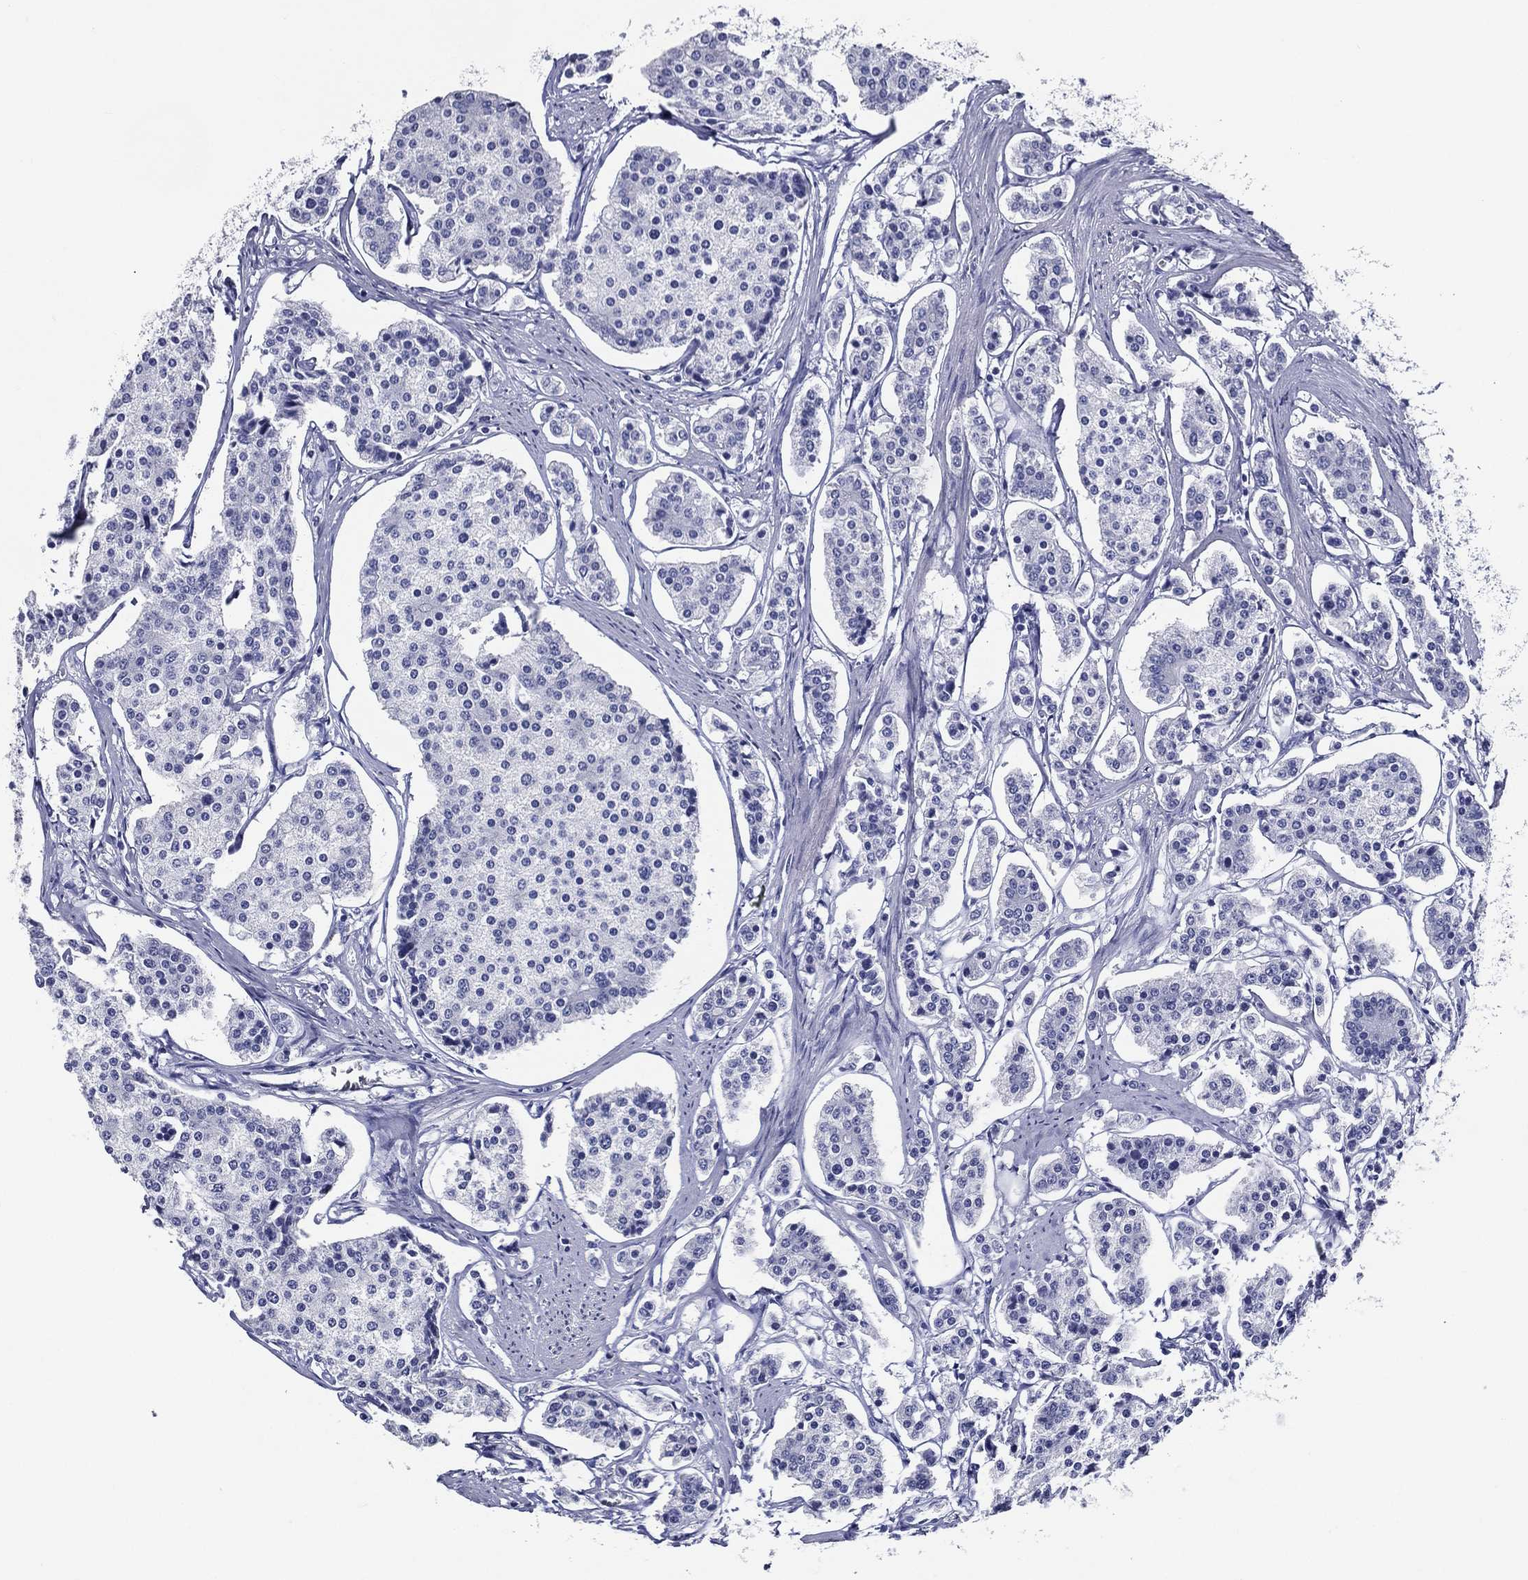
{"staining": {"intensity": "negative", "quantity": "none", "location": "none"}, "tissue": "carcinoid", "cell_type": "Tumor cells", "image_type": "cancer", "snomed": [{"axis": "morphology", "description": "Carcinoid, malignant, NOS"}, {"axis": "topography", "description": "Small intestine"}], "caption": "Immunohistochemical staining of human malignant carcinoid displays no significant expression in tumor cells.", "gene": "ACE2", "patient": {"sex": "female", "age": 65}}